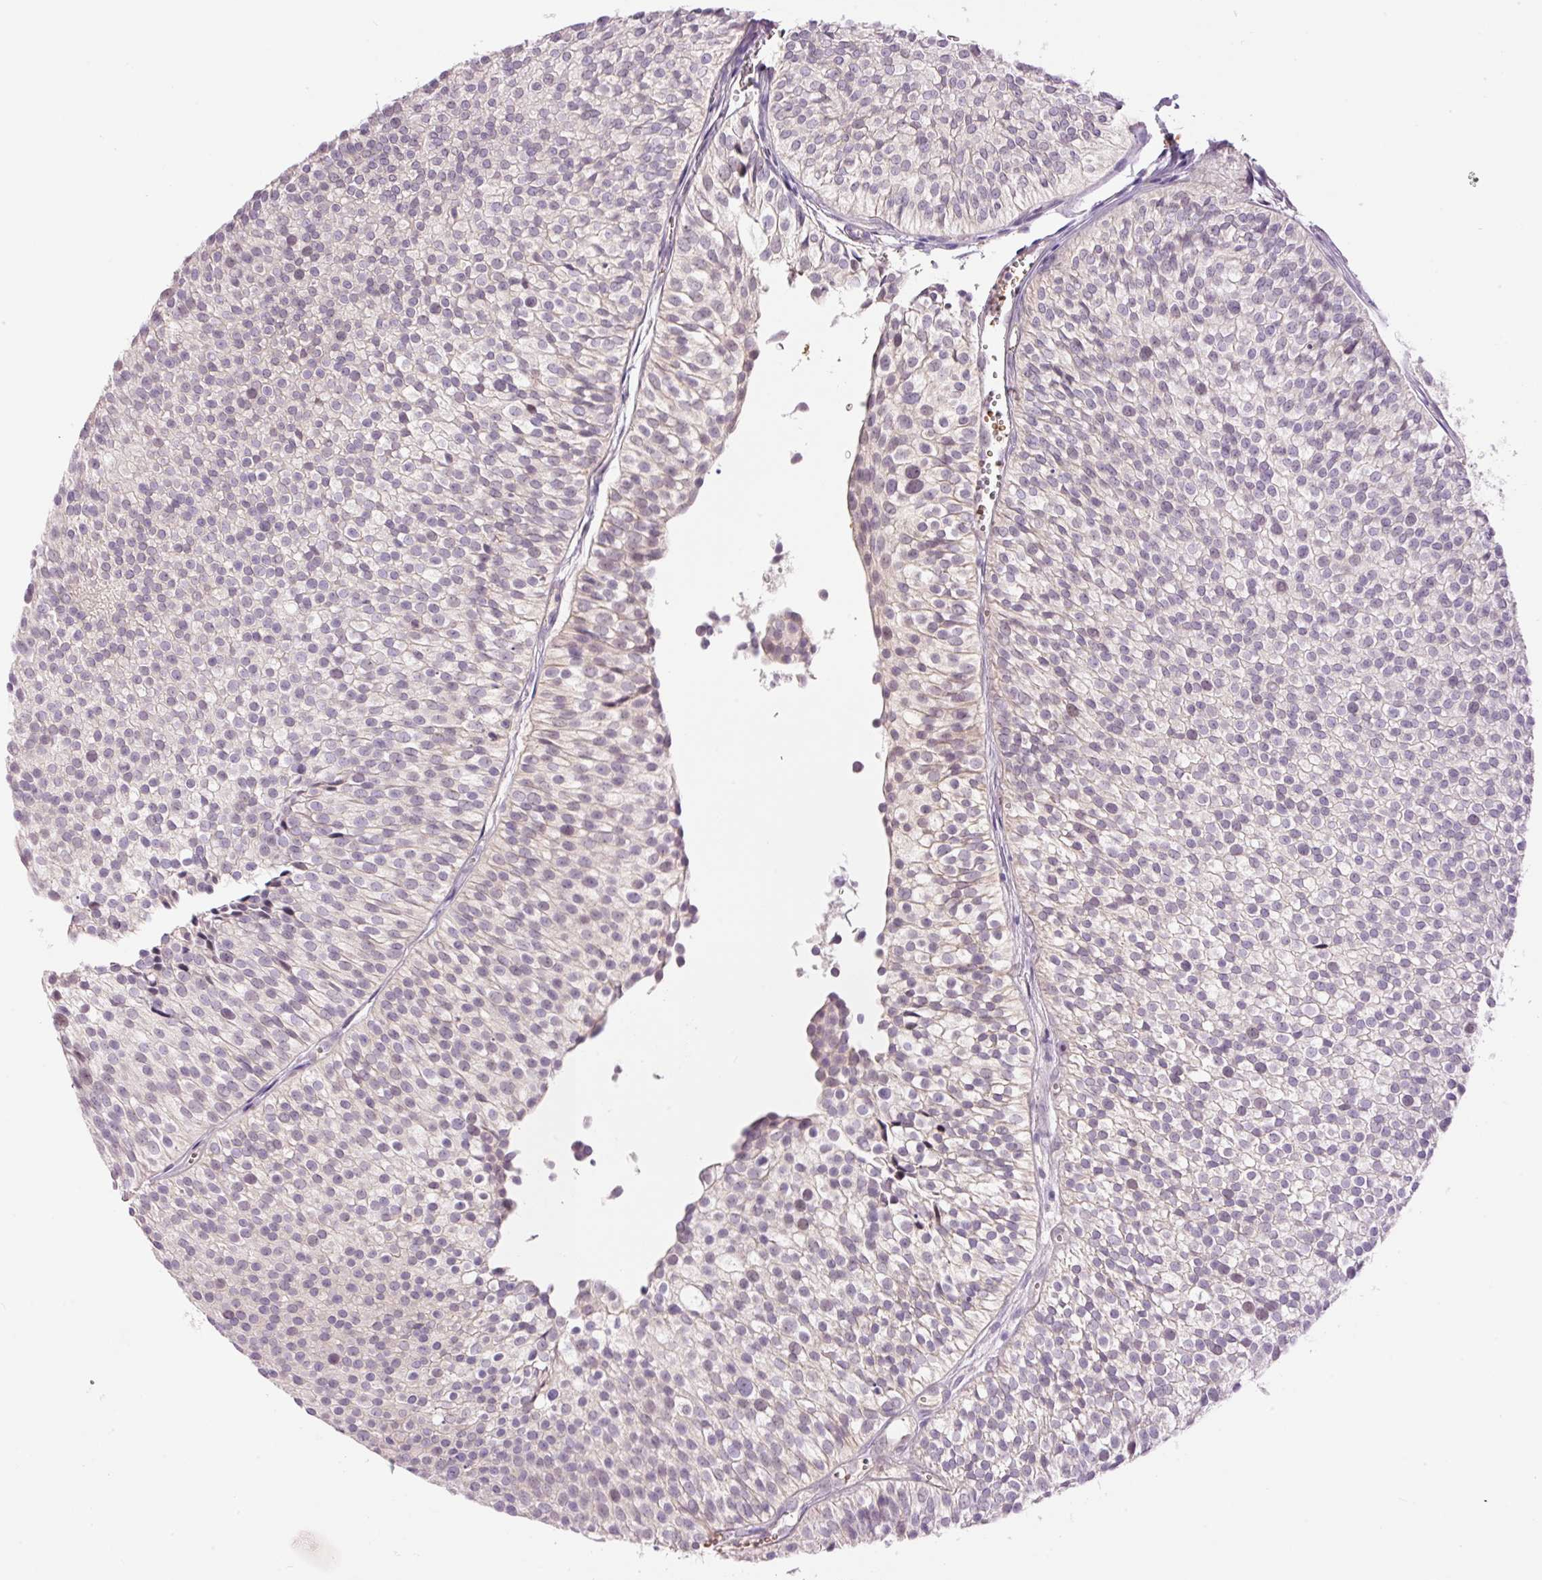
{"staining": {"intensity": "moderate", "quantity": "<25%", "location": "nuclear"}, "tissue": "urothelial cancer", "cell_type": "Tumor cells", "image_type": "cancer", "snomed": [{"axis": "morphology", "description": "Urothelial carcinoma, Low grade"}, {"axis": "topography", "description": "Urinary bladder"}], "caption": "Immunohistochemistry (IHC) photomicrograph of neoplastic tissue: human urothelial carcinoma (low-grade) stained using IHC demonstrates low levels of moderate protein expression localized specifically in the nuclear of tumor cells, appearing as a nuclear brown color.", "gene": "LY6G6D", "patient": {"sex": "male", "age": 91}}